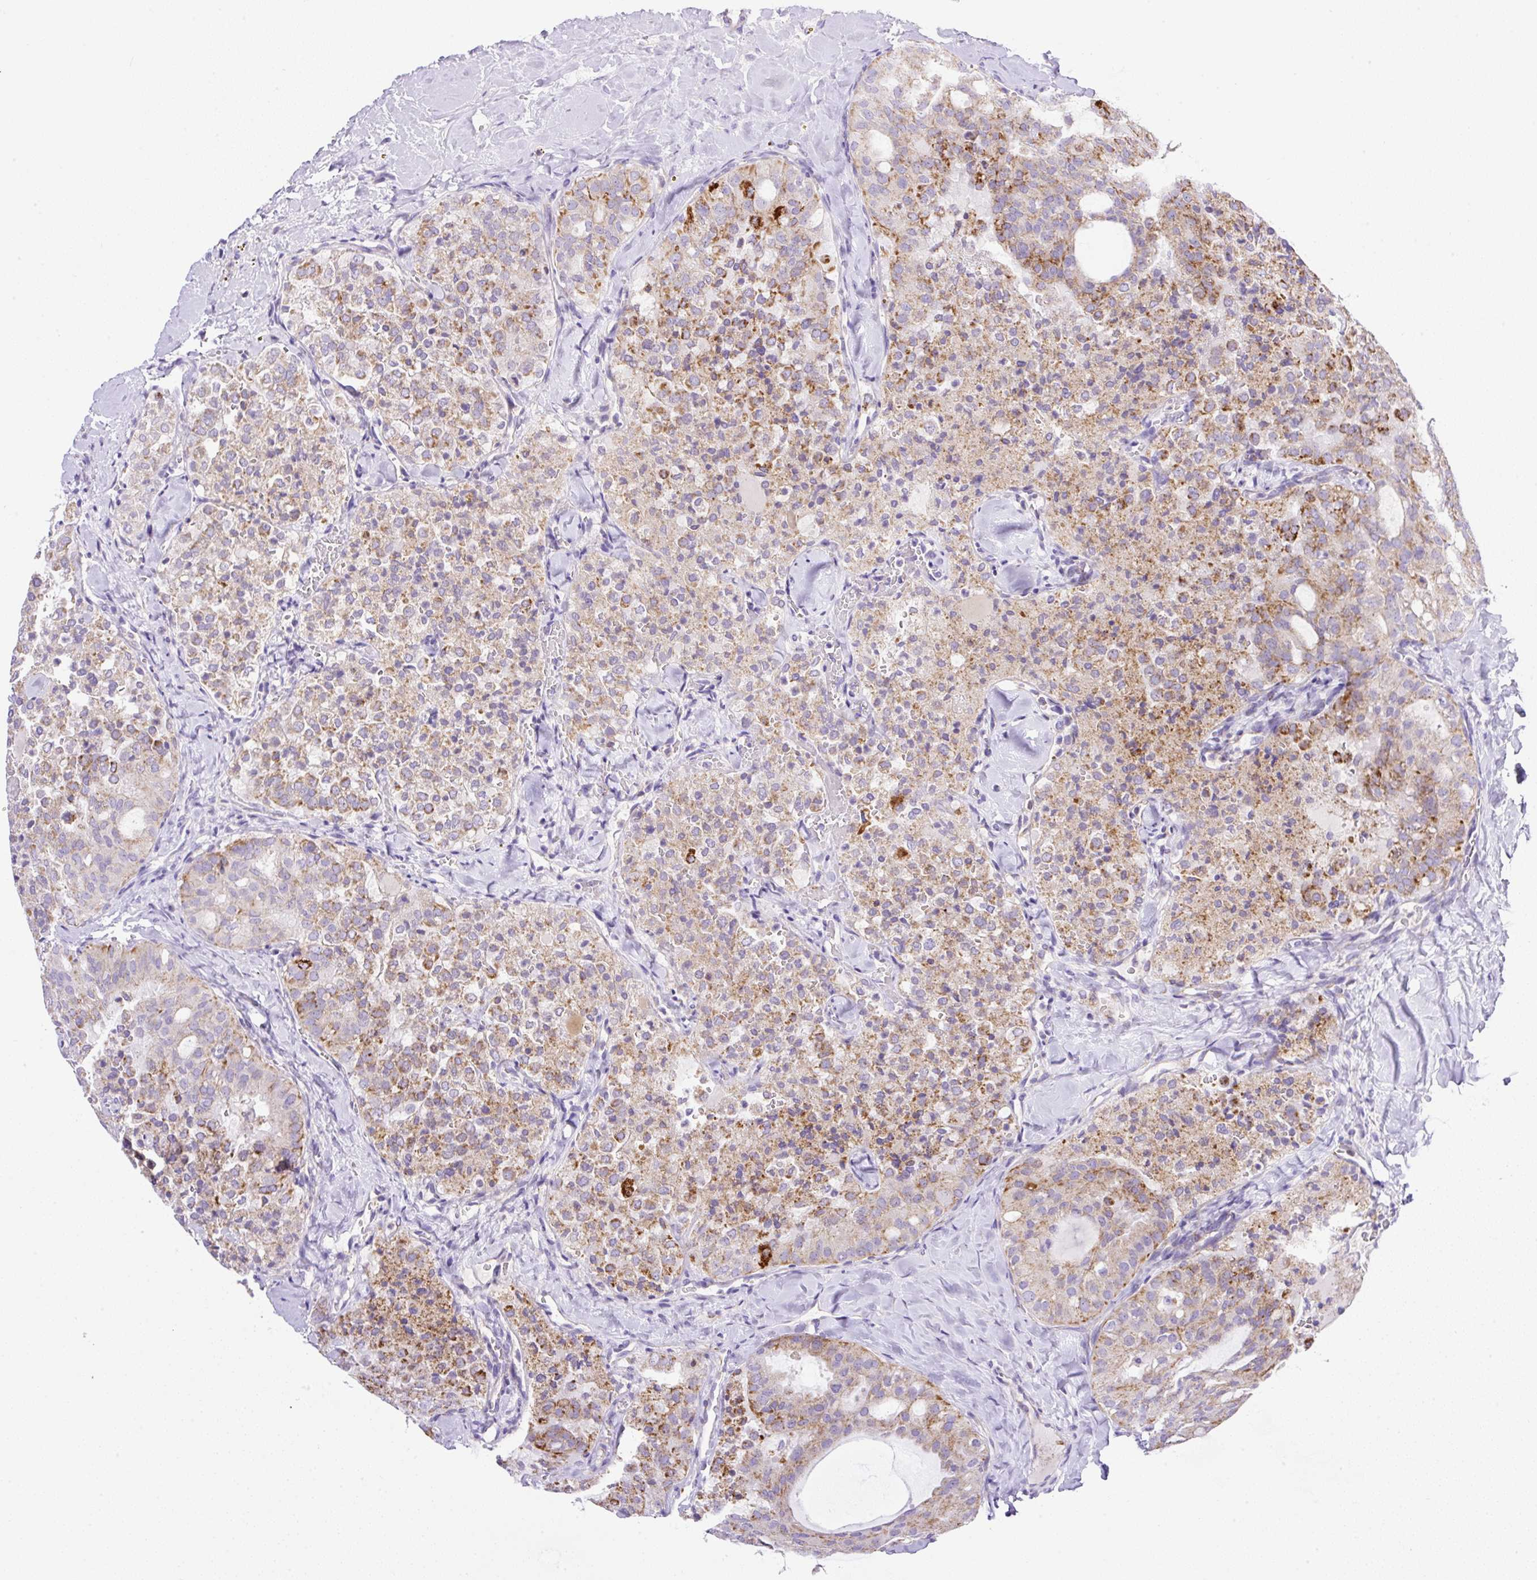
{"staining": {"intensity": "weak", "quantity": "25%-75%", "location": "cytoplasmic/membranous"}, "tissue": "thyroid cancer", "cell_type": "Tumor cells", "image_type": "cancer", "snomed": [{"axis": "morphology", "description": "Follicular adenoma carcinoma, NOS"}, {"axis": "topography", "description": "Thyroid gland"}], "caption": "This is a histology image of IHC staining of thyroid follicular adenoma carcinoma, which shows weak staining in the cytoplasmic/membranous of tumor cells.", "gene": "NF1", "patient": {"sex": "male", "age": 75}}